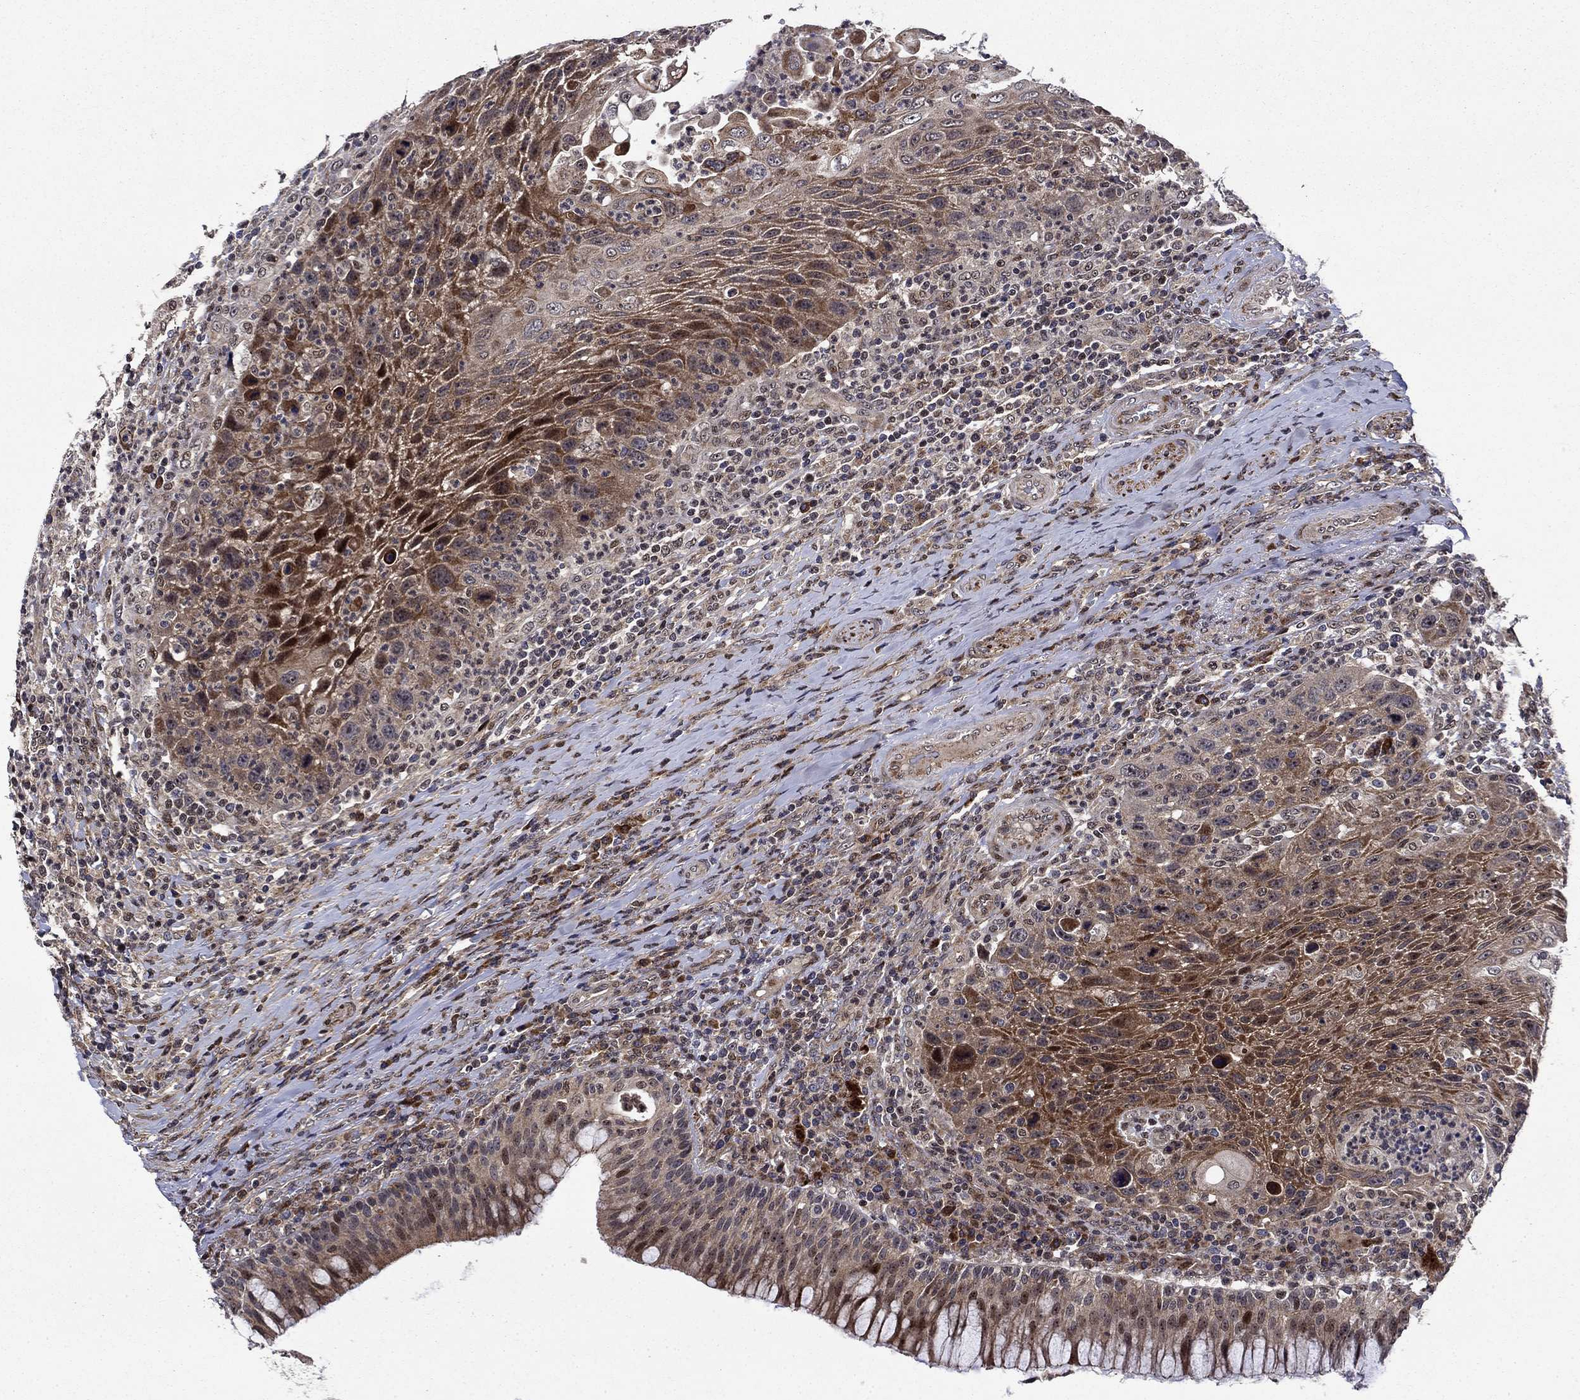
{"staining": {"intensity": "strong", "quantity": "25%-75%", "location": "cytoplasmic/membranous,nuclear"}, "tissue": "head and neck cancer", "cell_type": "Tumor cells", "image_type": "cancer", "snomed": [{"axis": "morphology", "description": "Squamous cell carcinoma, NOS"}, {"axis": "topography", "description": "Head-Neck"}], "caption": "Strong cytoplasmic/membranous and nuclear staining for a protein is identified in about 25%-75% of tumor cells of head and neck squamous cell carcinoma using immunohistochemistry (IHC).", "gene": "AGTPBP1", "patient": {"sex": "male", "age": 69}}